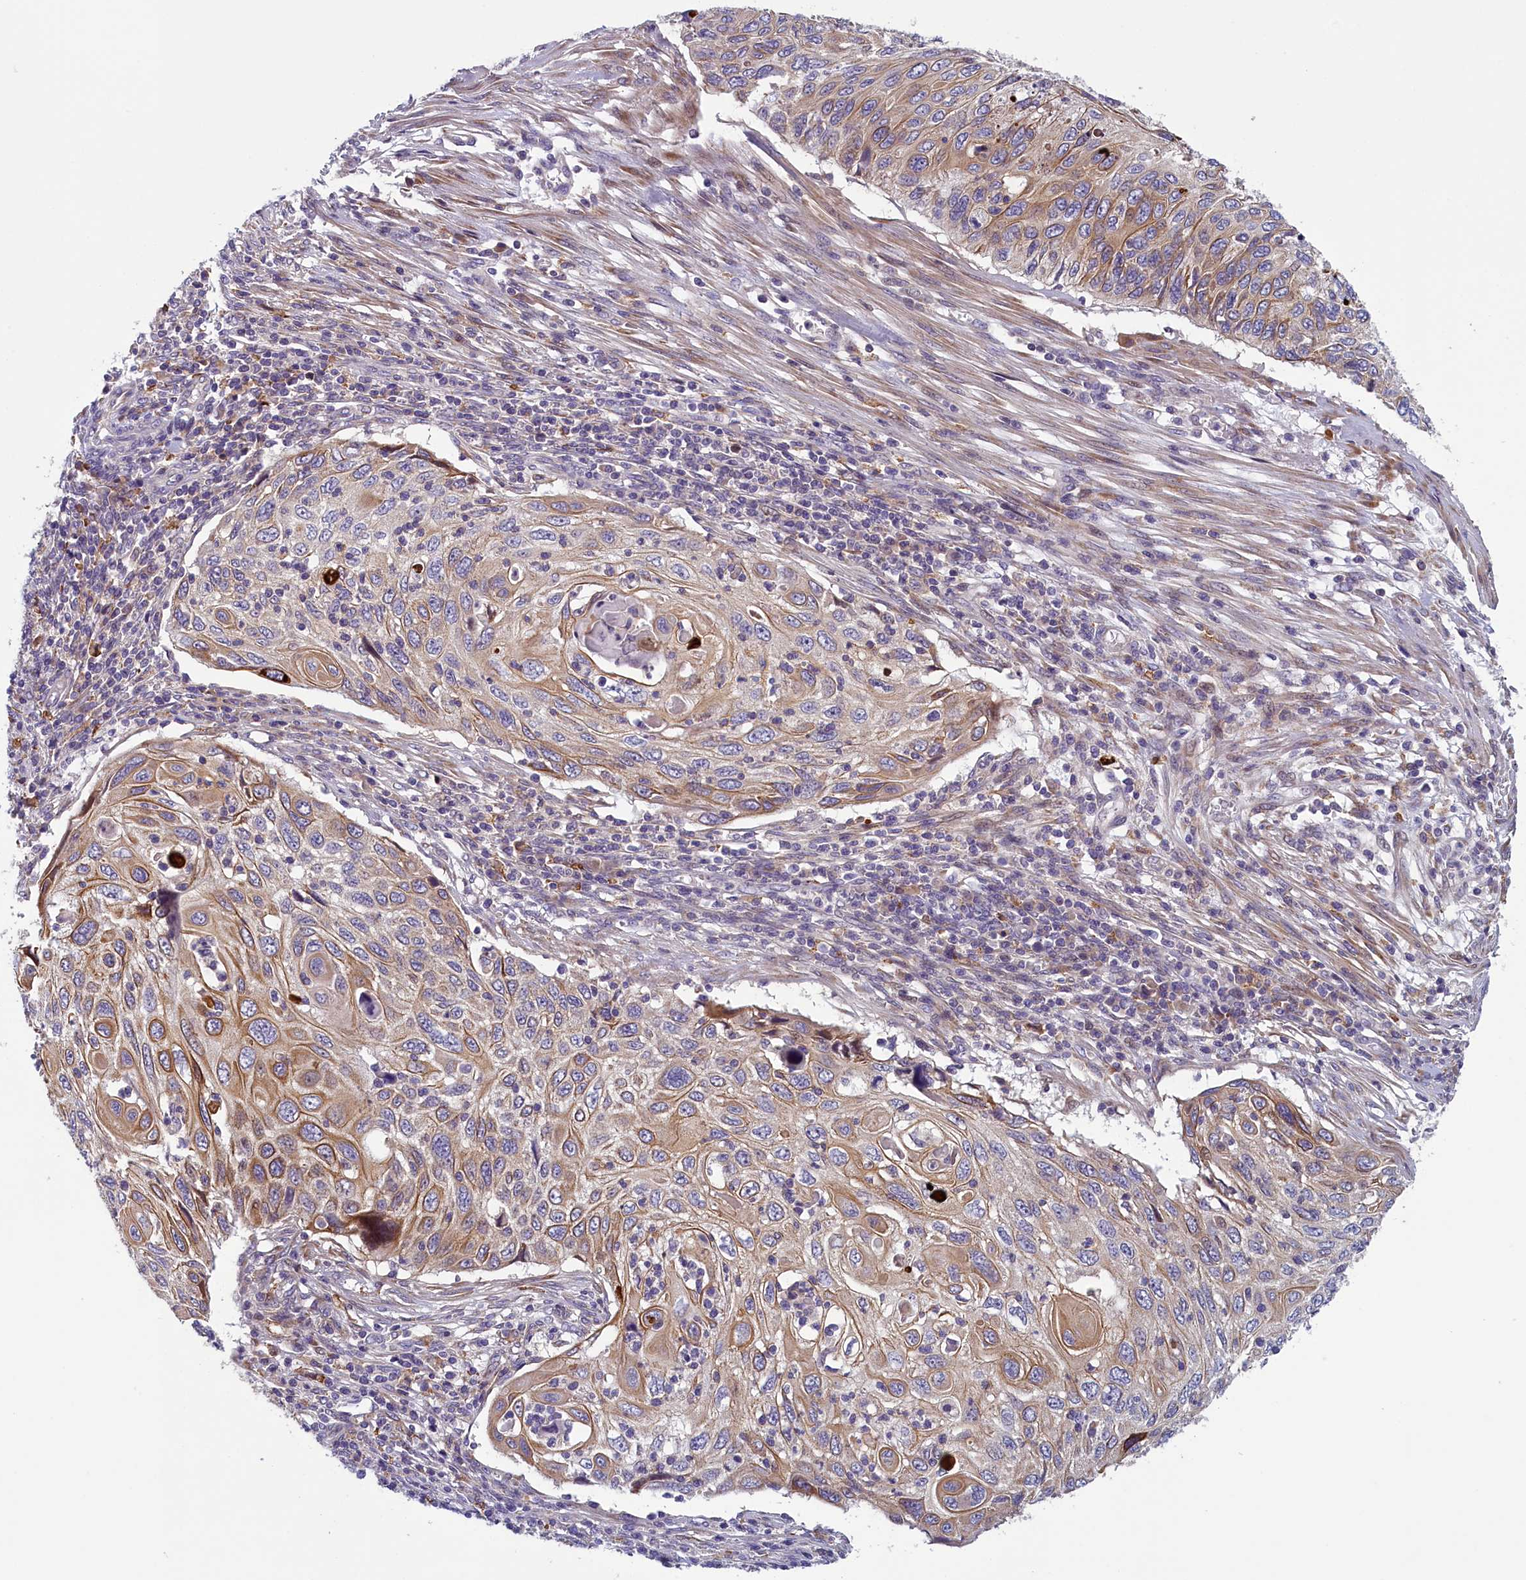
{"staining": {"intensity": "moderate", "quantity": ">75%", "location": "cytoplasmic/membranous"}, "tissue": "cervical cancer", "cell_type": "Tumor cells", "image_type": "cancer", "snomed": [{"axis": "morphology", "description": "Squamous cell carcinoma, NOS"}, {"axis": "topography", "description": "Cervix"}], "caption": "IHC of human cervical squamous cell carcinoma demonstrates medium levels of moderate cytoplasmic/membranous staining in about >75% of tumor cells.", "gene": "ANKRD39", "patient": {"sex": "female", "age": 70}}